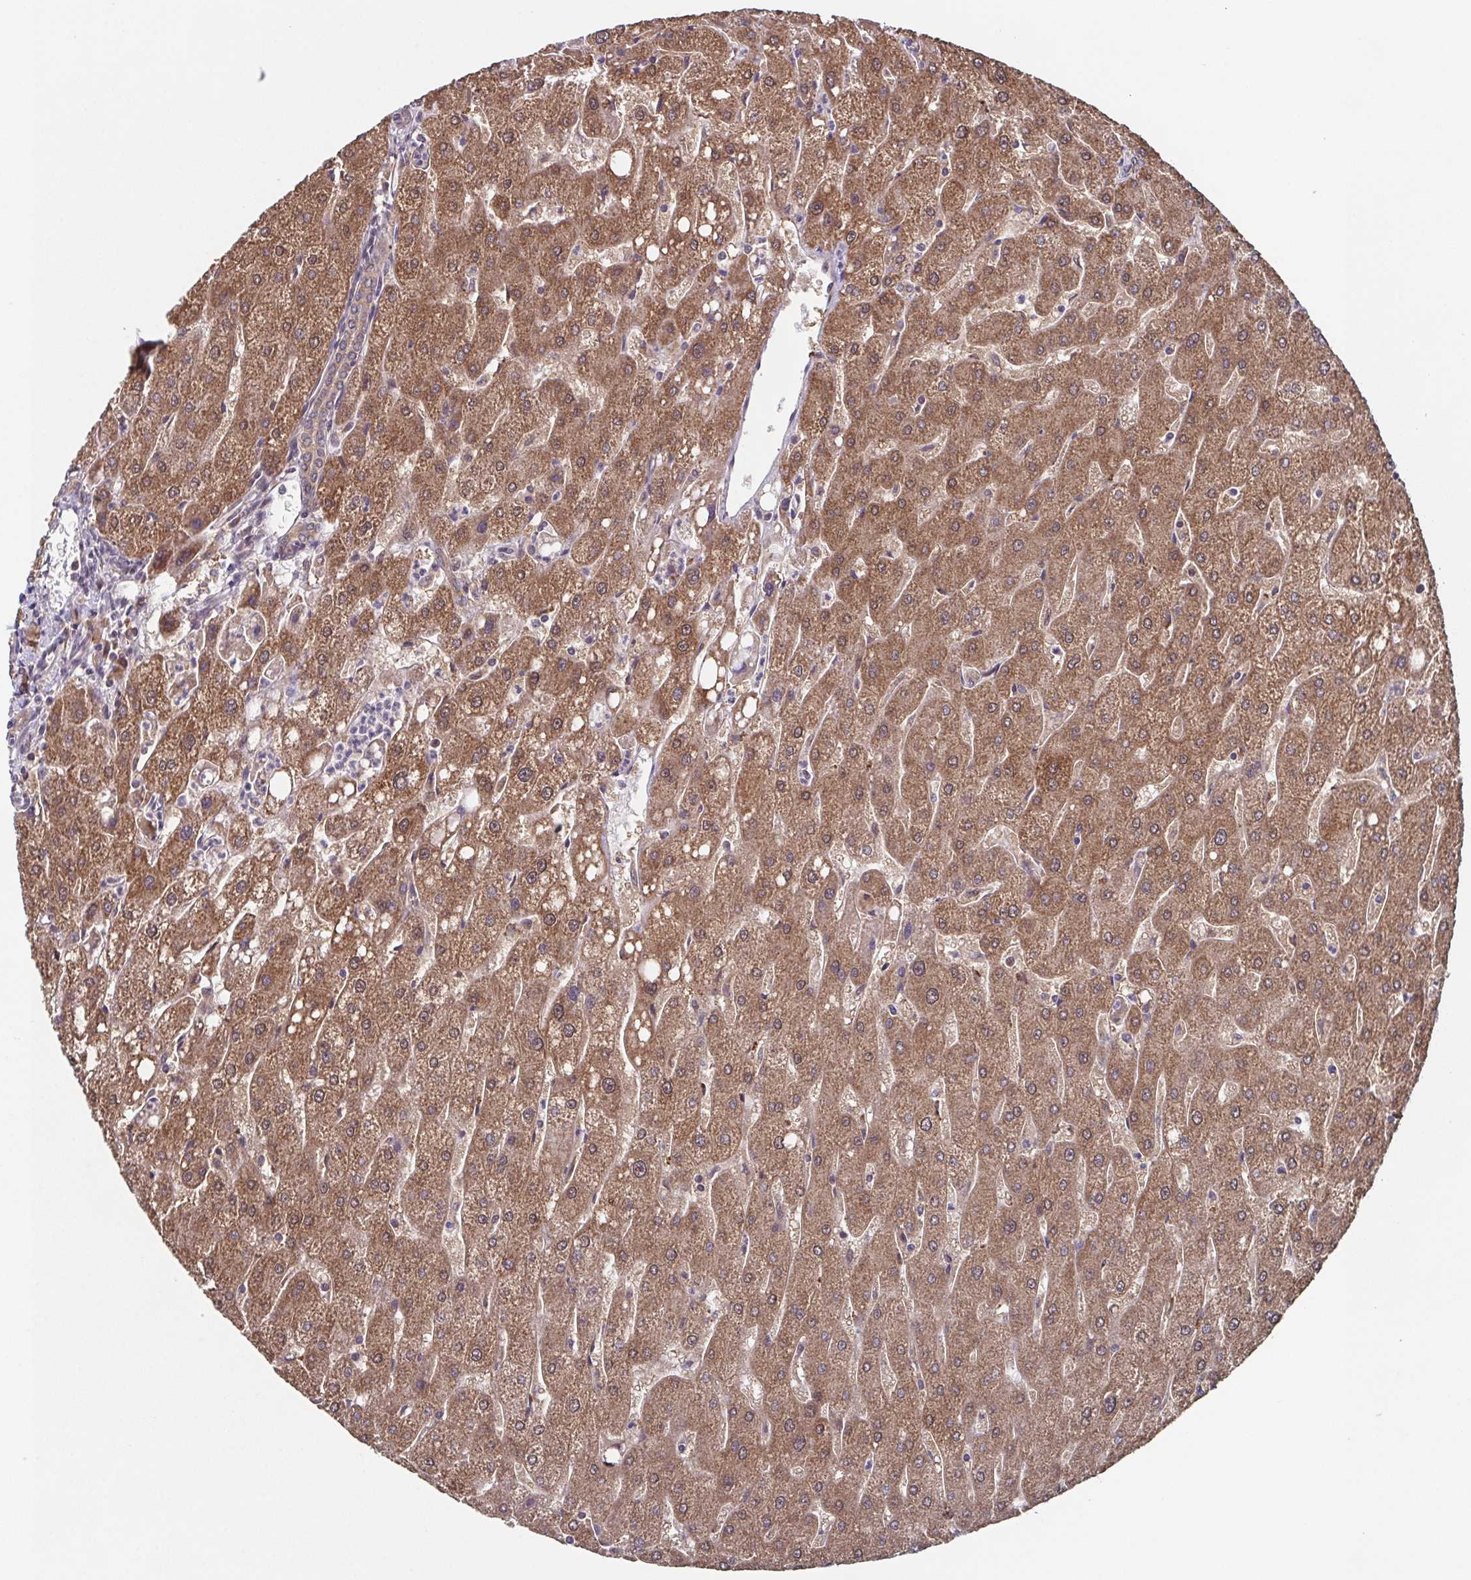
{"staining": {"intensity": "weak", "quantity": ">75%", "location": "cytoplasmic/membranous"}, "tissue": "liver", "cell_type": "Cholangiocytes", "image_type": "normal", "snomed": [{"axis": "morphology", "description": "Normal tissue, NOS"}, {"axis": "topography", "description": "Liver"}], "caption": "Protein expression analysis of benign human liver reveals weak cytoplasmic/membranous expression in about >75% of cholangiocytes.", "gene": "TTC19", "patient": {"sex": "male", "age": 67}}